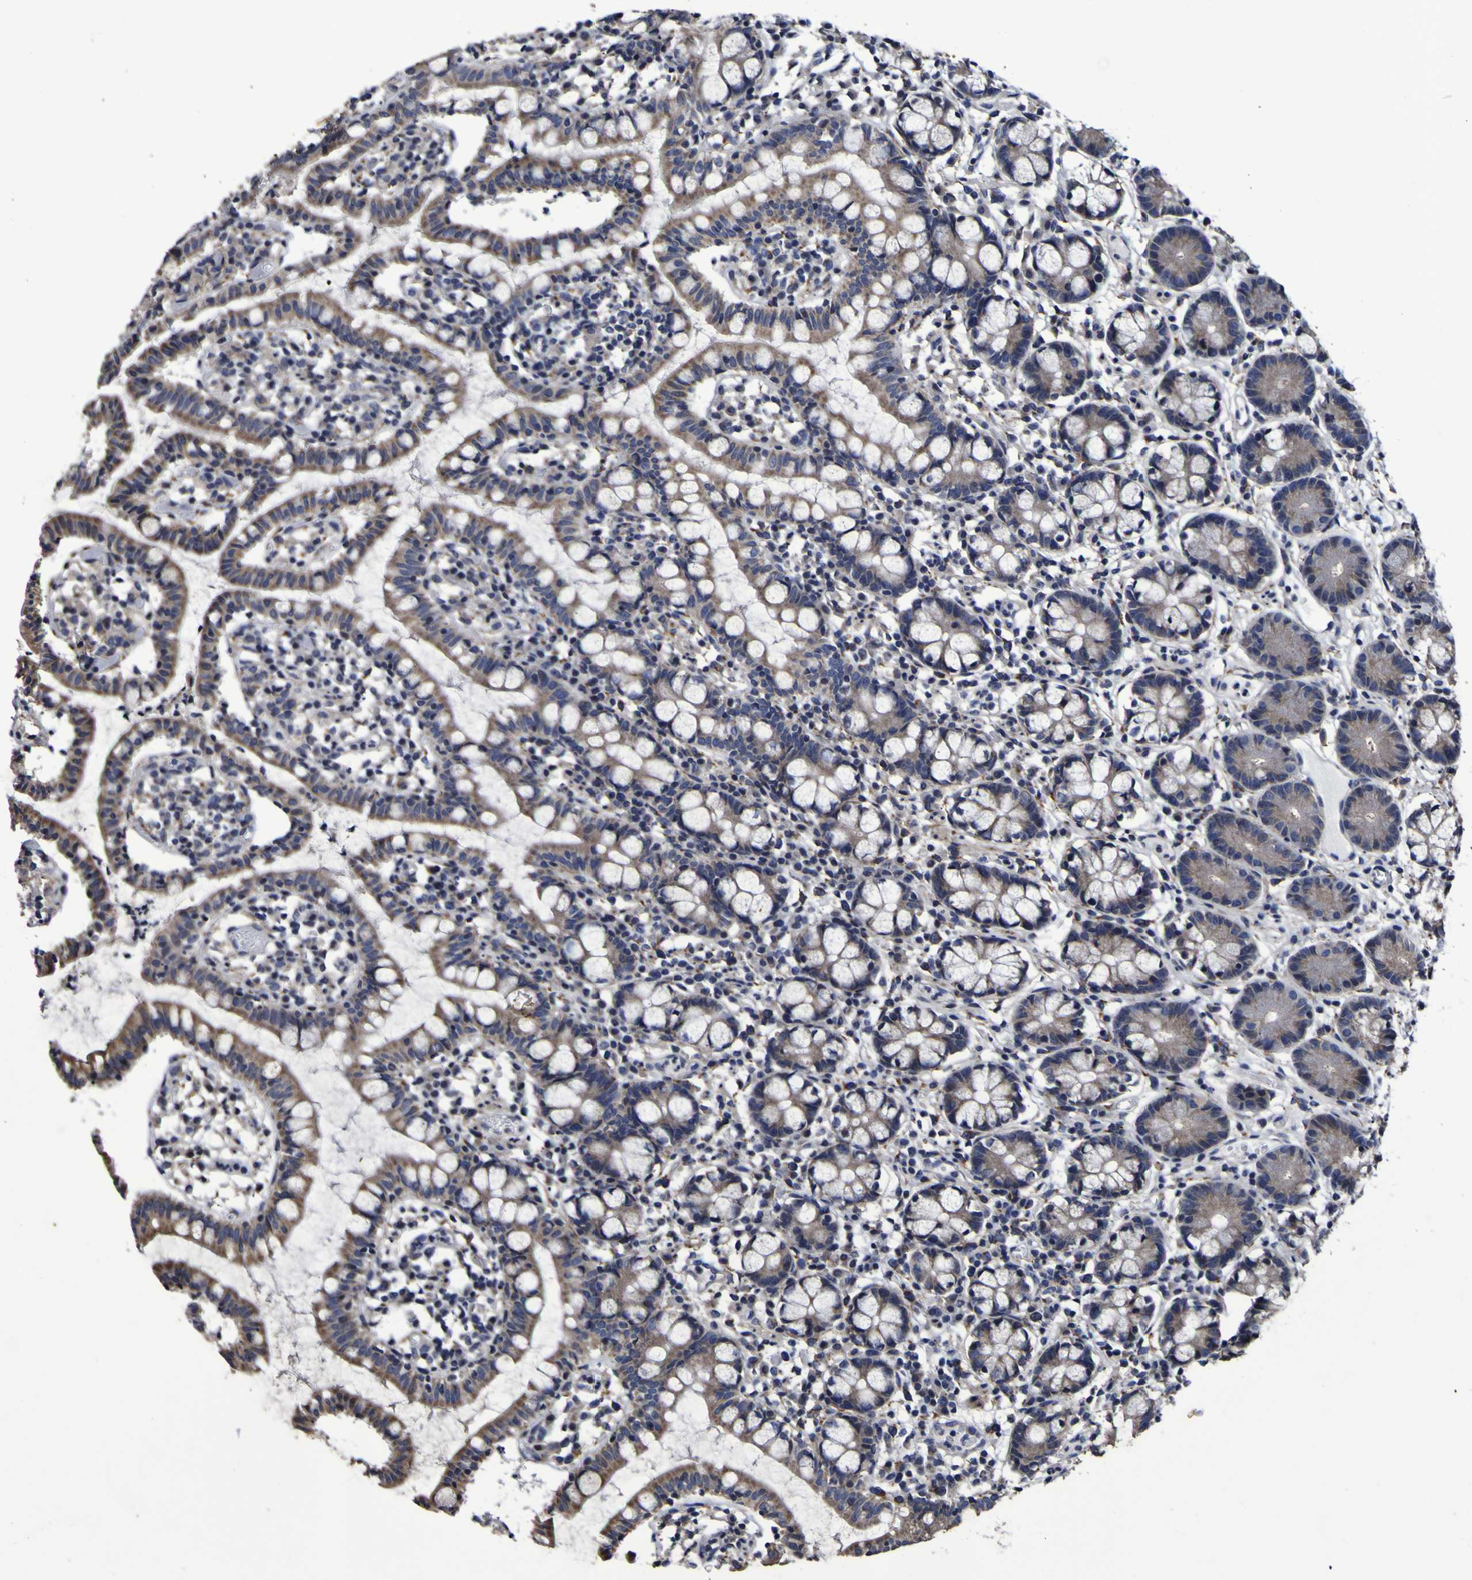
{"staining": {"intensity": "moderate", "quantity": ">75%", "location": "cytoplasmic/membranous"}, "tissue": "small intestine", "cell_type": "Glandular cells", "image_type": "normal", "snomed": [{"axis": "morphology", "description": "Normal tissue, NOS"}, {"axis": "morphology", "description": "Cystadenocarcinoma, serous, Metastatic site"}, {"axis": "topography", "description": "Small intestine"}], "caption": "About >75% of glandular cells in normal small intestine exhibit moderate cytoplasmic/membranous protein expression as visualized by brown immunohistochemical staining.", "gene": "P3H1", "patient": {"sex": "female", "age": 61}}